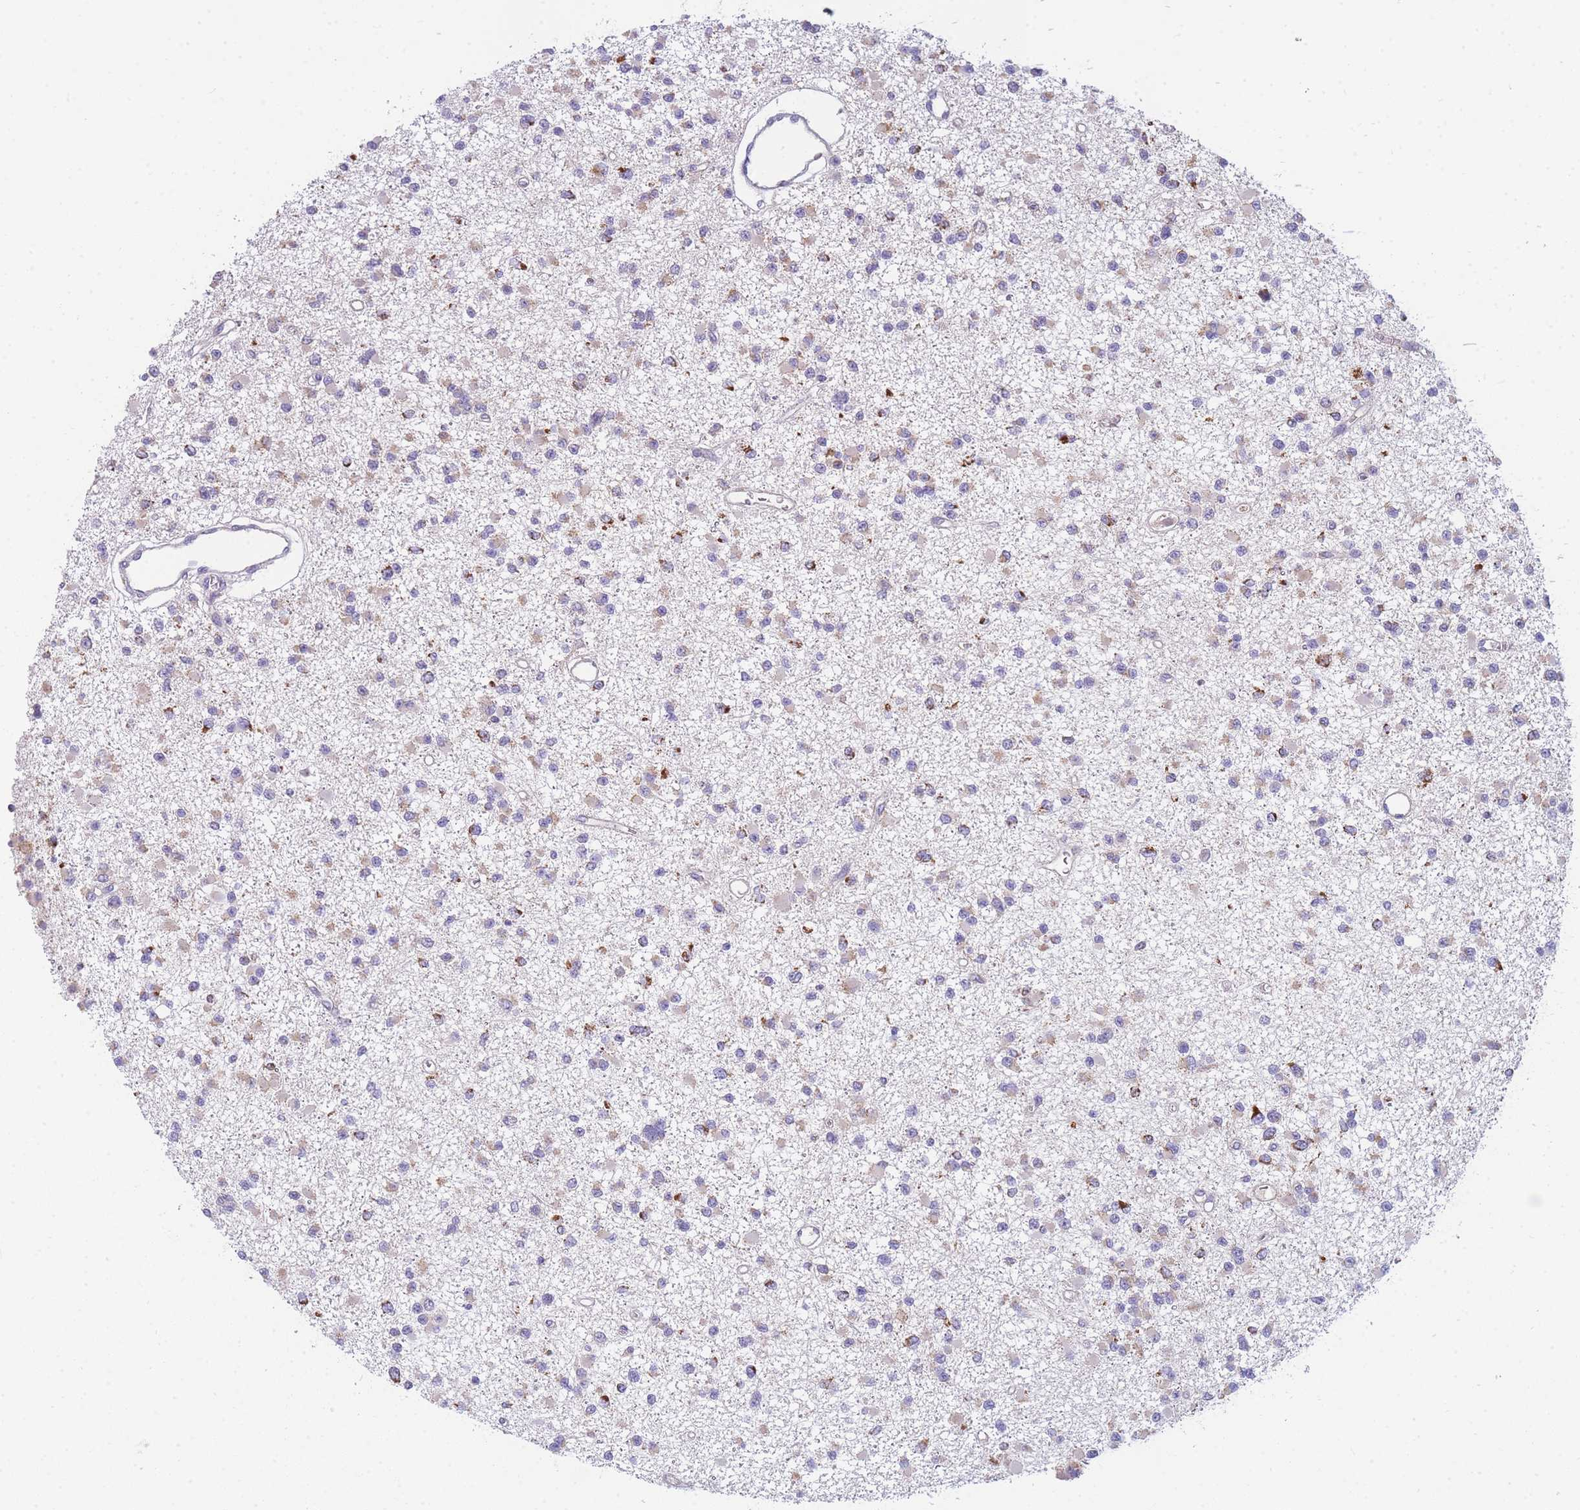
{"staining": {"intensity": "strong", "quantity": "<25%", "location": "cytoplasmic/membranous"}, "tissue": "glioma", "cell_type": "Tumor cells", "image_type": "cancer", "snomed": [{"axis": "morphology", "description": "Glioma, malignant, Low grade"}, {"axis": "topography", "description": "Brain"}], "caption": "Protein staining by immunohistochemistry (IHC) exhibits strong cytoplasmic/membranous positivity in approximately <25% of tumor cells in malignant glioma (low-grade). (DAB = brown stain, brightfield microscopy at high magnification).", "gene": "MRPS11", "patient": {"sex": "female", "age": 22}}